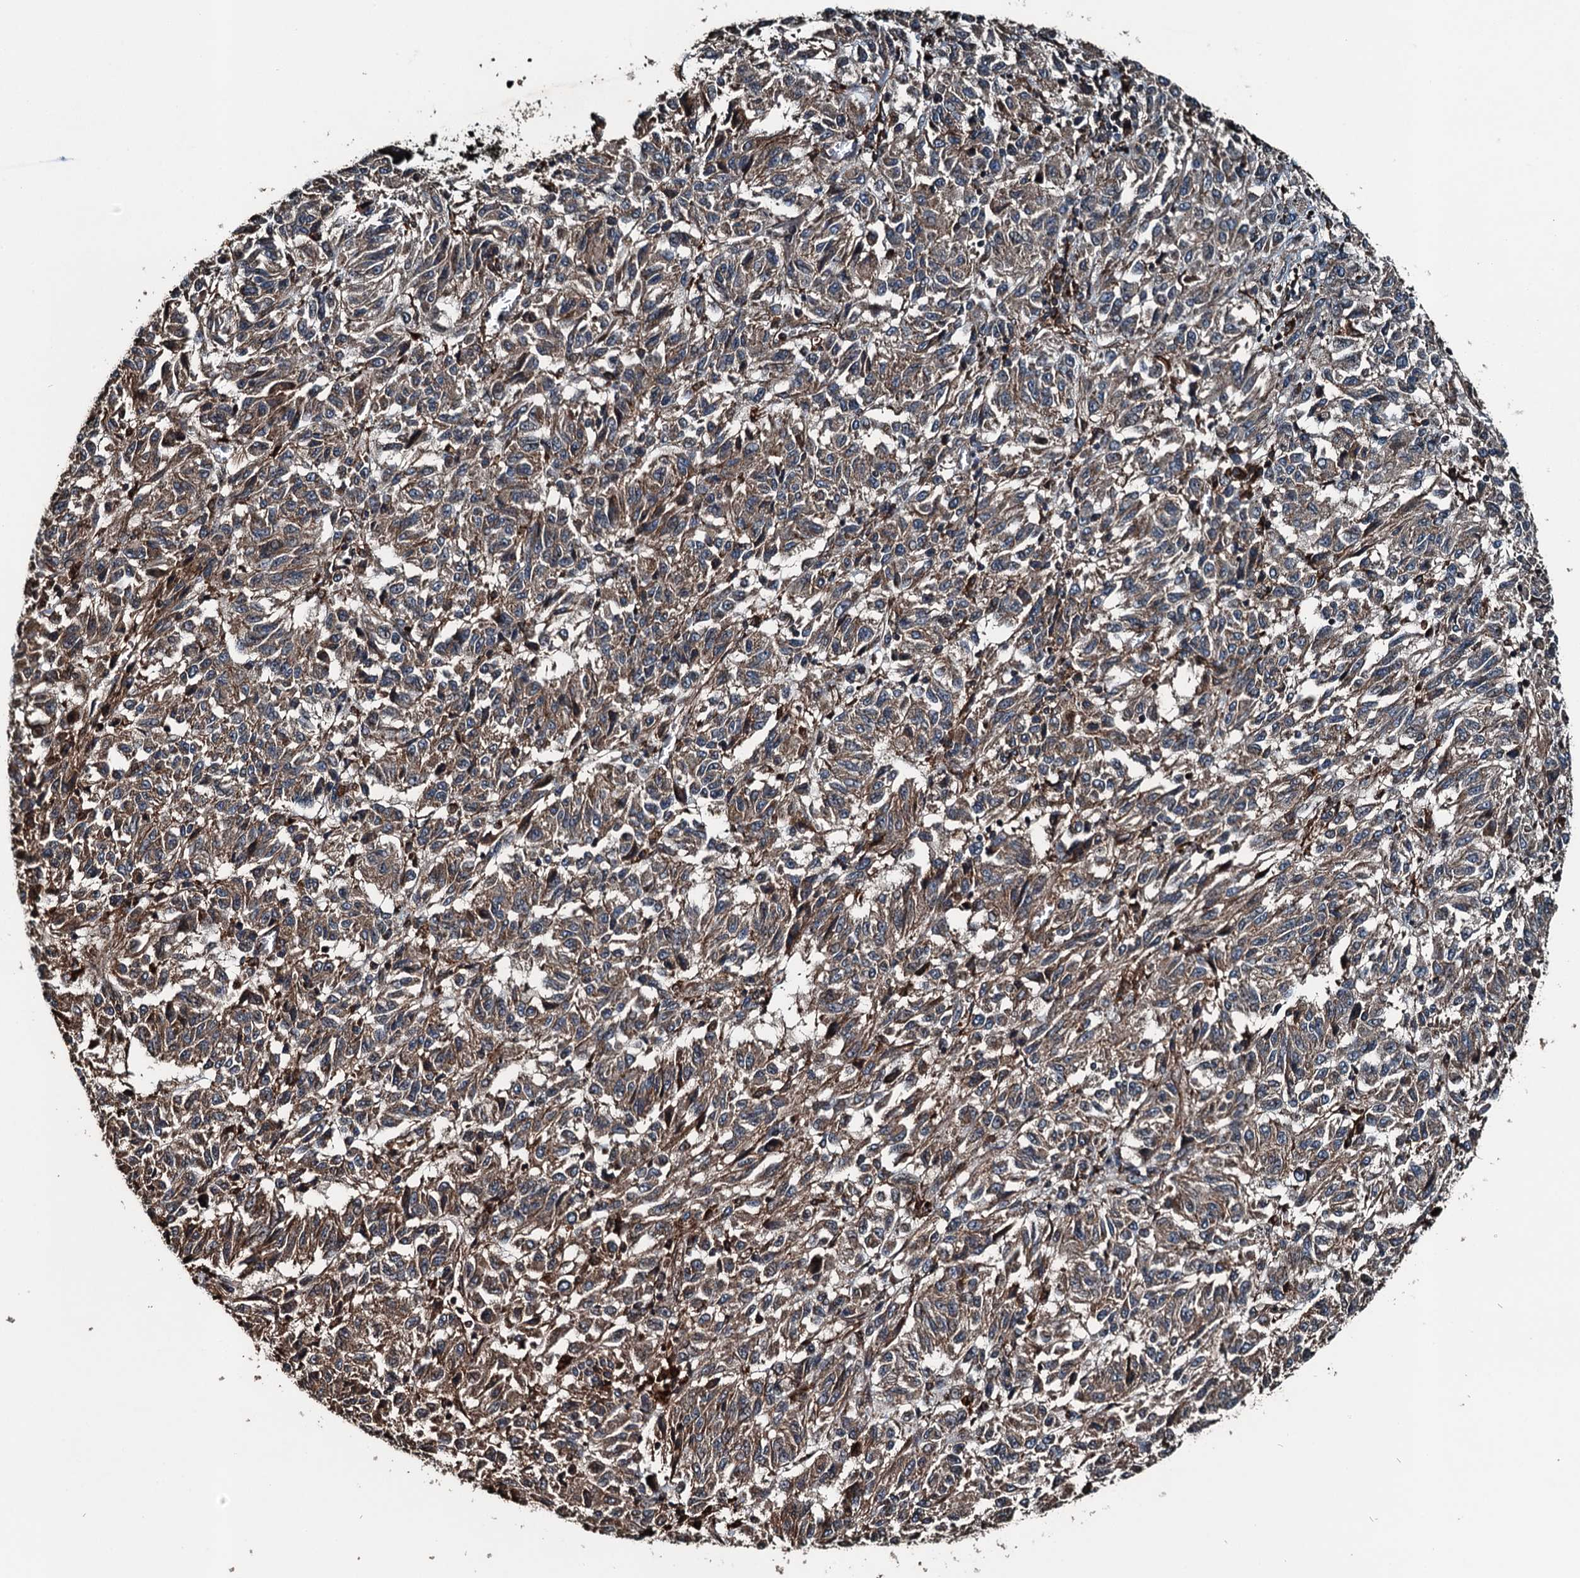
{"staining": {"intensity": "moderate", "quantity": "25%-75%", "location": "cytoplasmic/membranous"}, "tissue": "melanoma", "cell_type": "Tumor cells", "image_type": "cancer", "snomed": [{"axis": "morphology", "description": "Malignant melanoma, Metastatic site"}, {"axis": "topography", "description": "Lung"}], "caption": "Moderate cytoplasmic/membranous protein positivity is seen in approximately 25%-75% of tumor cells in malignant melanoma (metastatic site).", "gene": "TCTN1", "patient": {"sex": "male", "age": 64}}